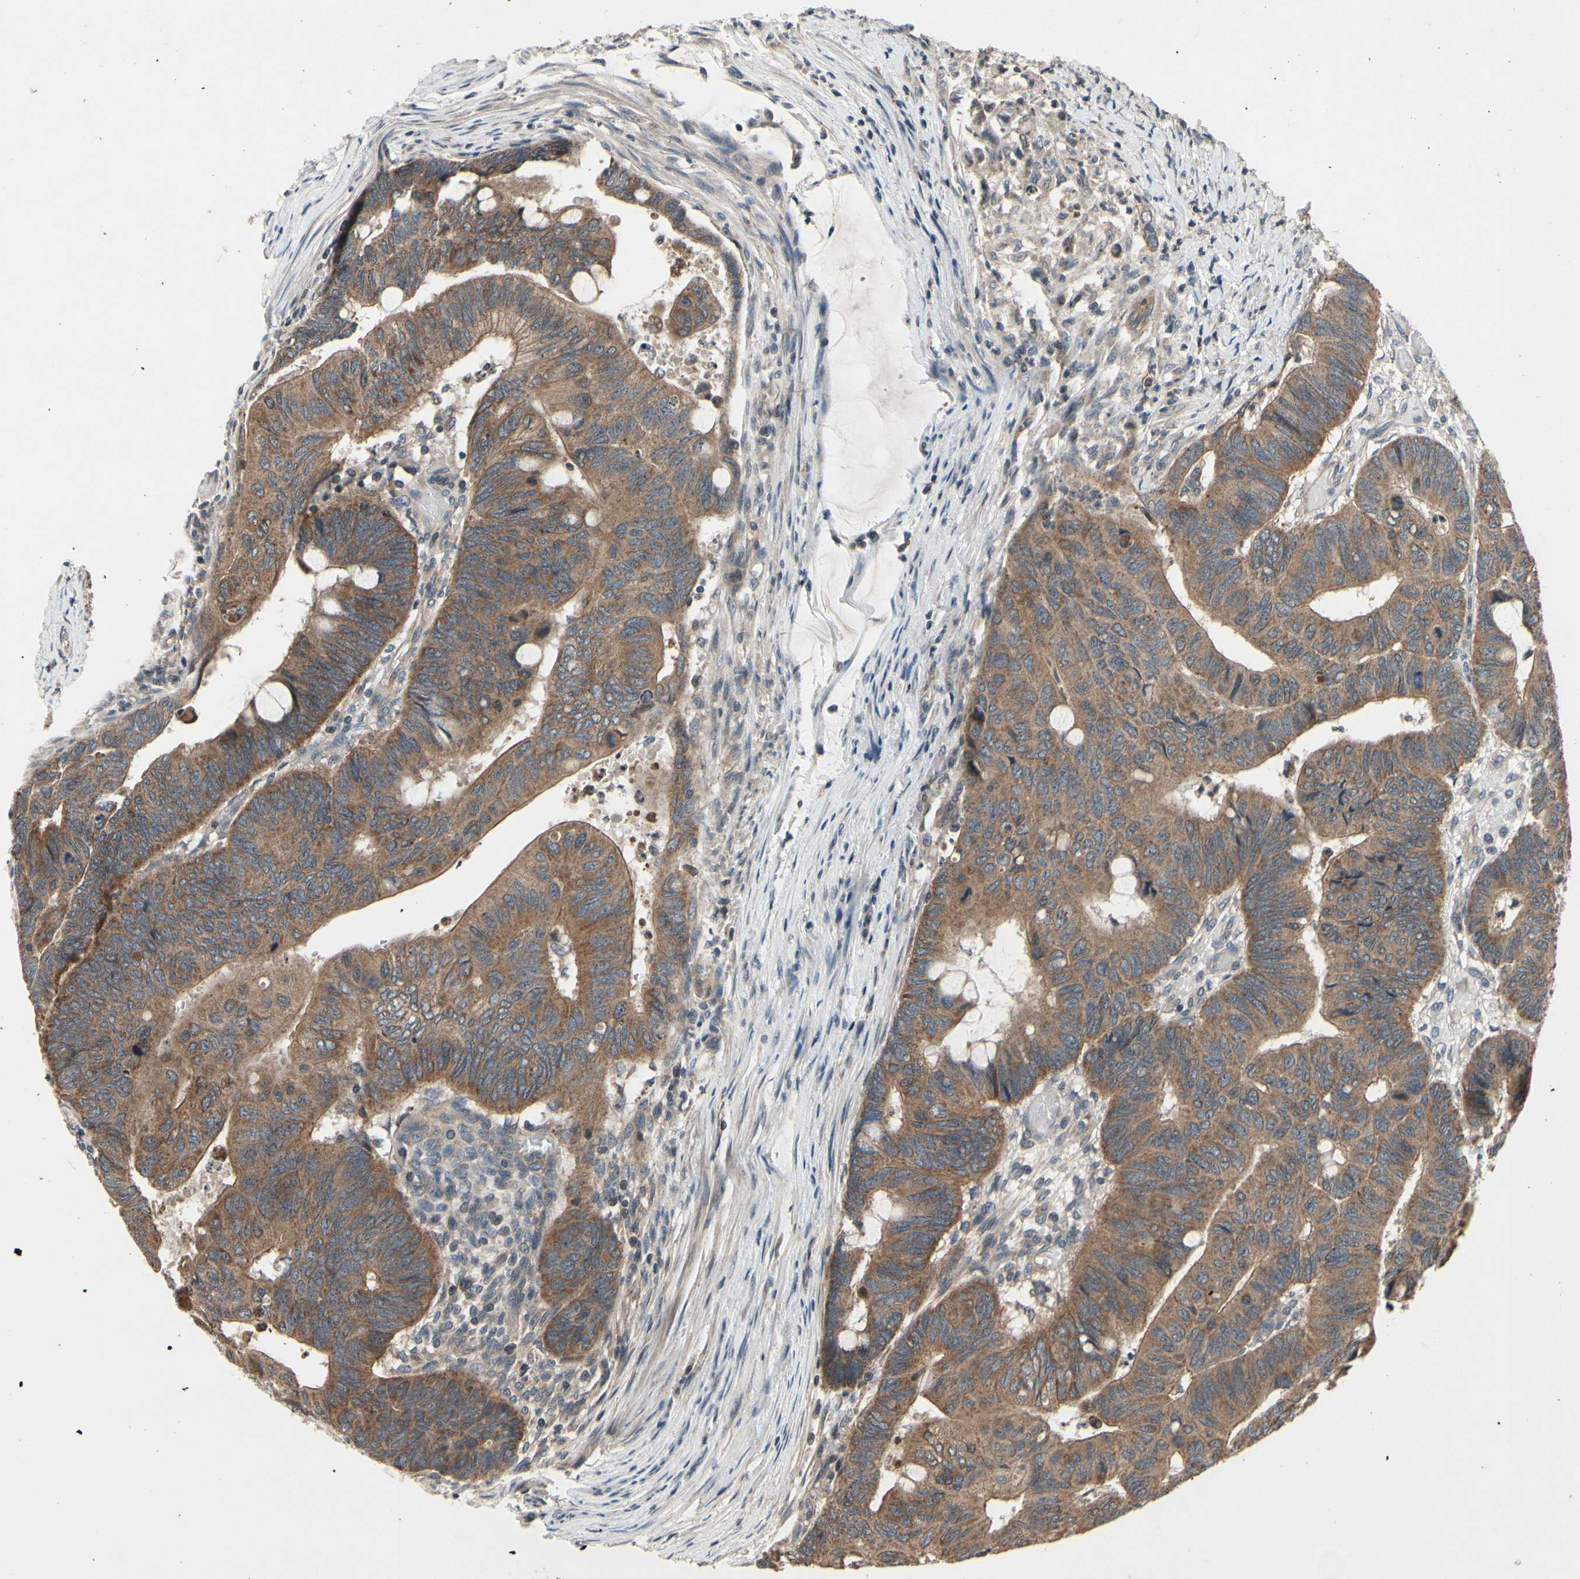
{"staining": {"intensity": "moderate", "quantity": ">75%", "location": "cytoplasmic/membranous"}, "tissue": "colorectal cancer", "cell_type": "Tumor cells", "image_type": "cancer", "snomed": [{"axis": "morphology", "description": "Normal tissue, NOS"}, {"axis": "morphology", "description": "Adenocarcinoma, NOS"}, {"axis": "topography", "description": "Rectum"}, {"axis": "topography", "description": "Peripheral nerve tissue"}], "caption": "Tumor cells reveal medium levels of moderate cytoplasmic/membranous positivity in approximately >75% of cells in colorectal adenocarcinoma.", "gene": "MBTPS2", "patient": {"sex": "male", "age": 92}}